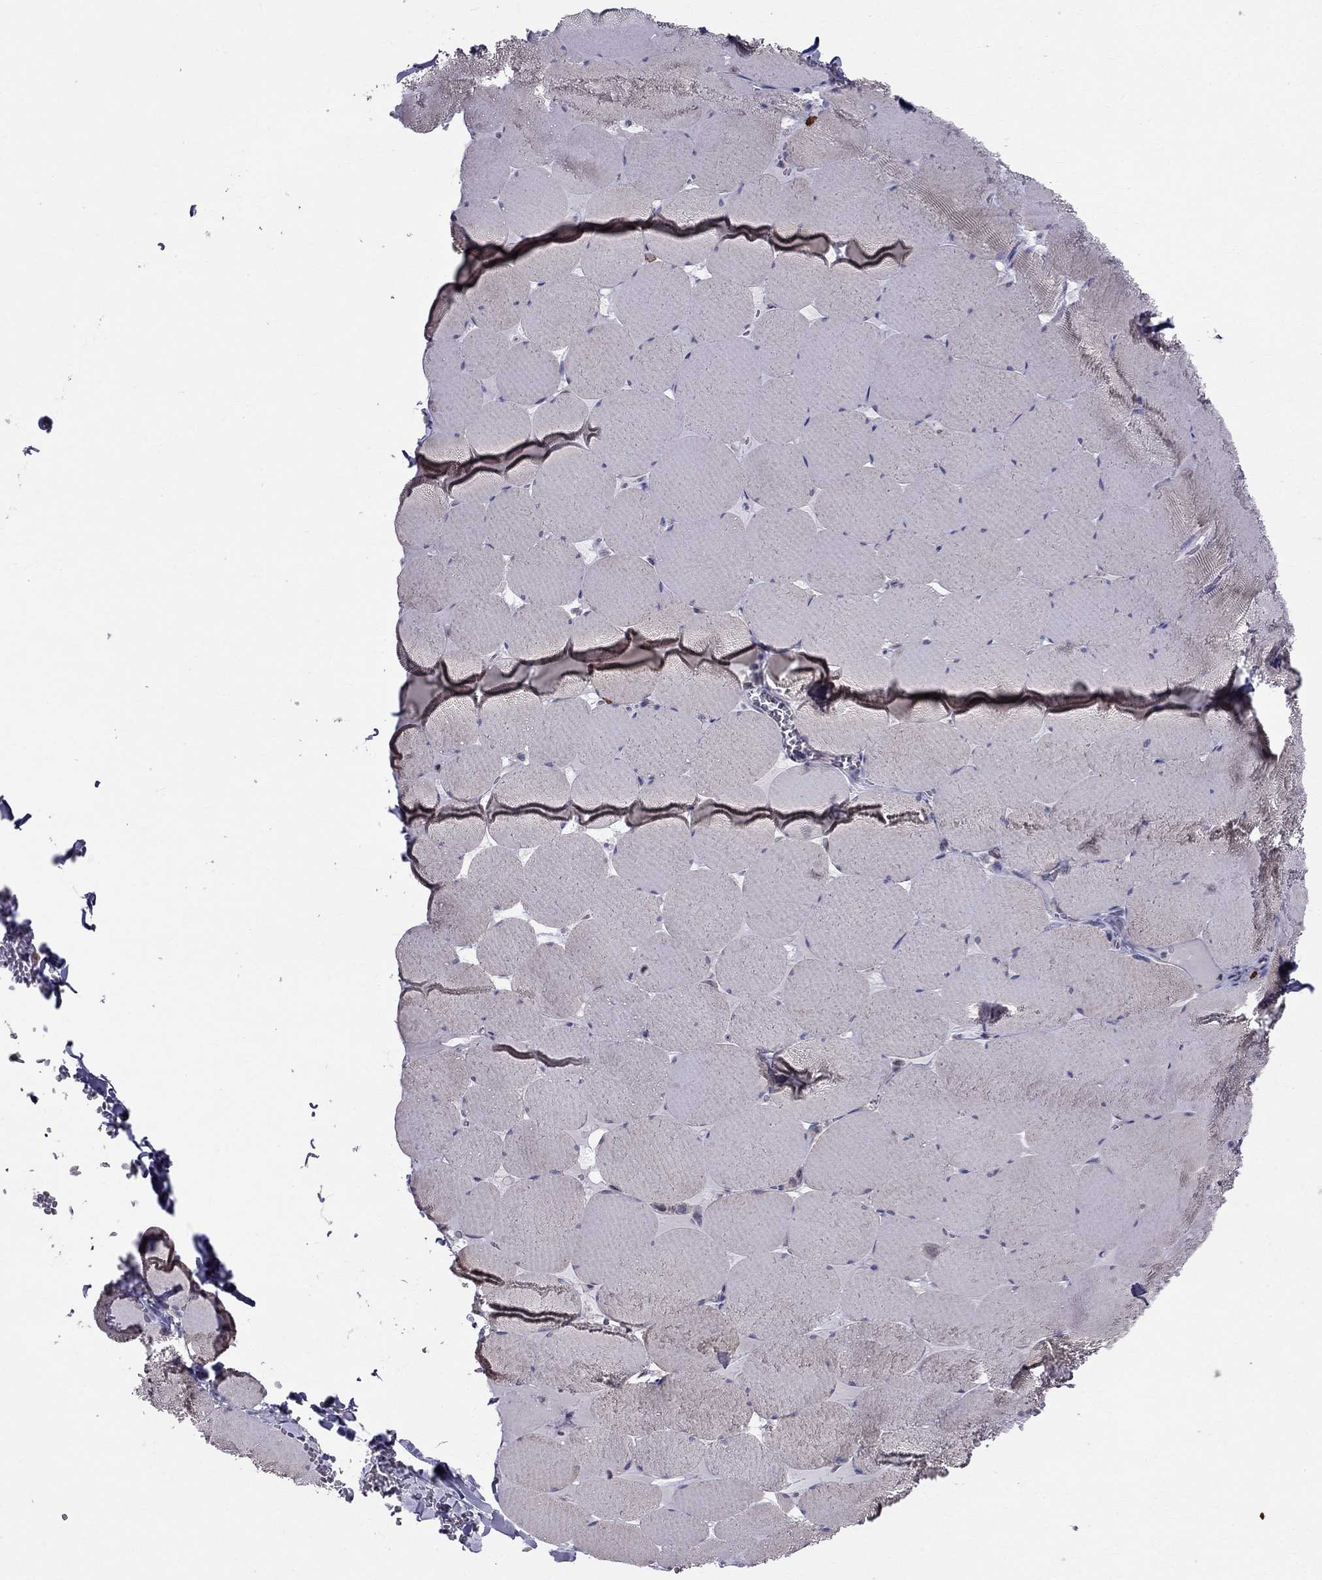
{"staining": {"intensity": "negative", "quantity": "none", "location": "none"}, "tissue": "skeletal muscle", "cell_type": "Myocytes", "image_type": "normal", "snomed": [{"axis": "morphology", "description": "Normal tissue, NOS"}, {"axis": "morphology", "description": "Malignant melanoma, Metastatic site"}, {"axis": "topography", "description": "Skeletal muscle"}], "caption": "Benign skeletal muscle was stained to show a protein in brown. There is no significant expression in myocytes. (Brightfield microscopy of DAB IHC at high magnification).", "gene": "ENOX1", "patient": {"sex": "male", "age": 50}}